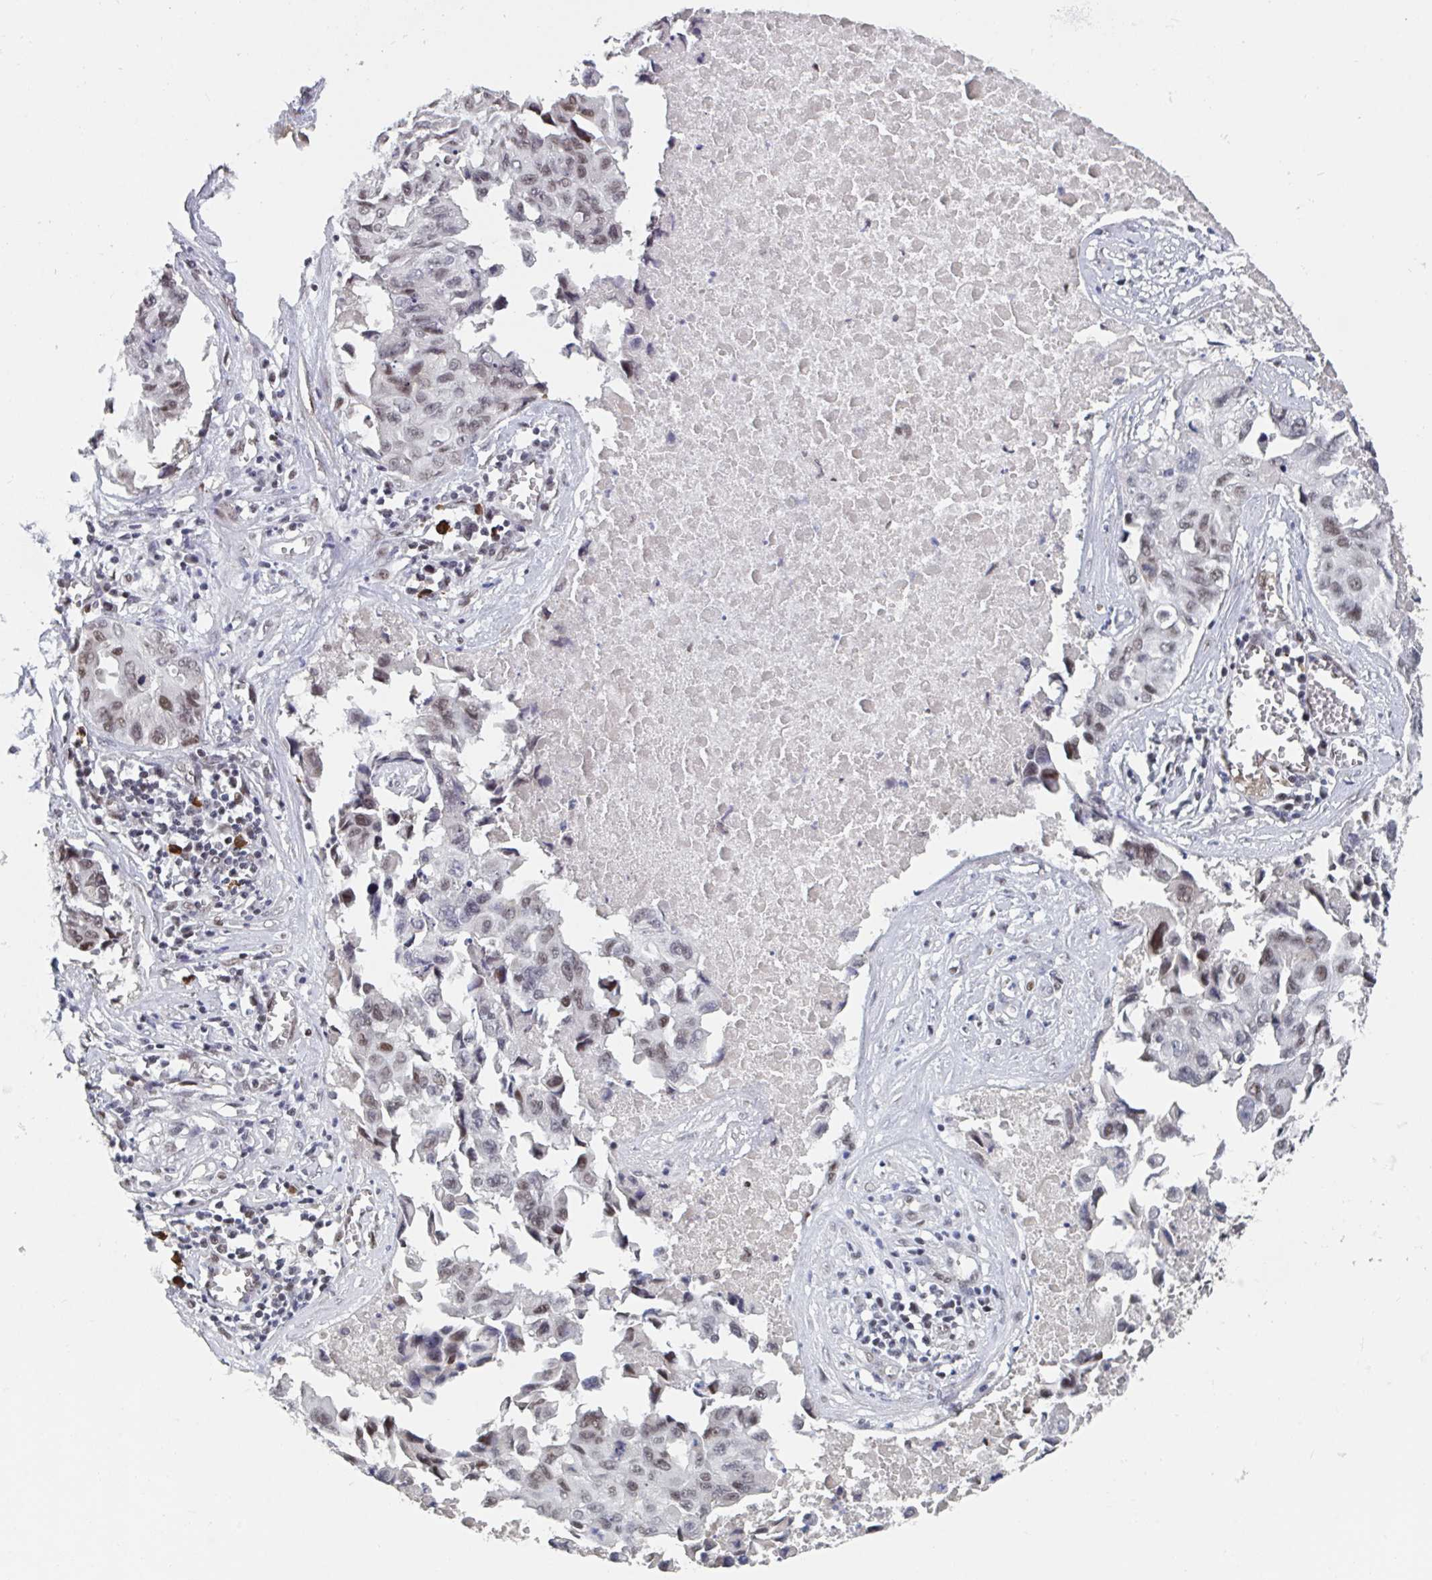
{"staining": {"intensity": "weak", "quantity": ">75%", "location": "nuclear"}, "tissue": "lung cancer", "cell_type": "Tumor cells", "image_type": "cancer", "snomed": [{"axis": "morphology", "description": "Adenocarcinoma, NOS"}, {"axis": "topography", "description": "Lymph node"}, {"axis": "topography", "description": "Lung"}], "caption": "A high-resolution micrograph shows IHC staining of lung adenocarcinoma, which displays weak nuclear staining in approximately >75% of tumor cells.", "gene": "BCL7B", "patient": {"sex": "male", "age": 64}}